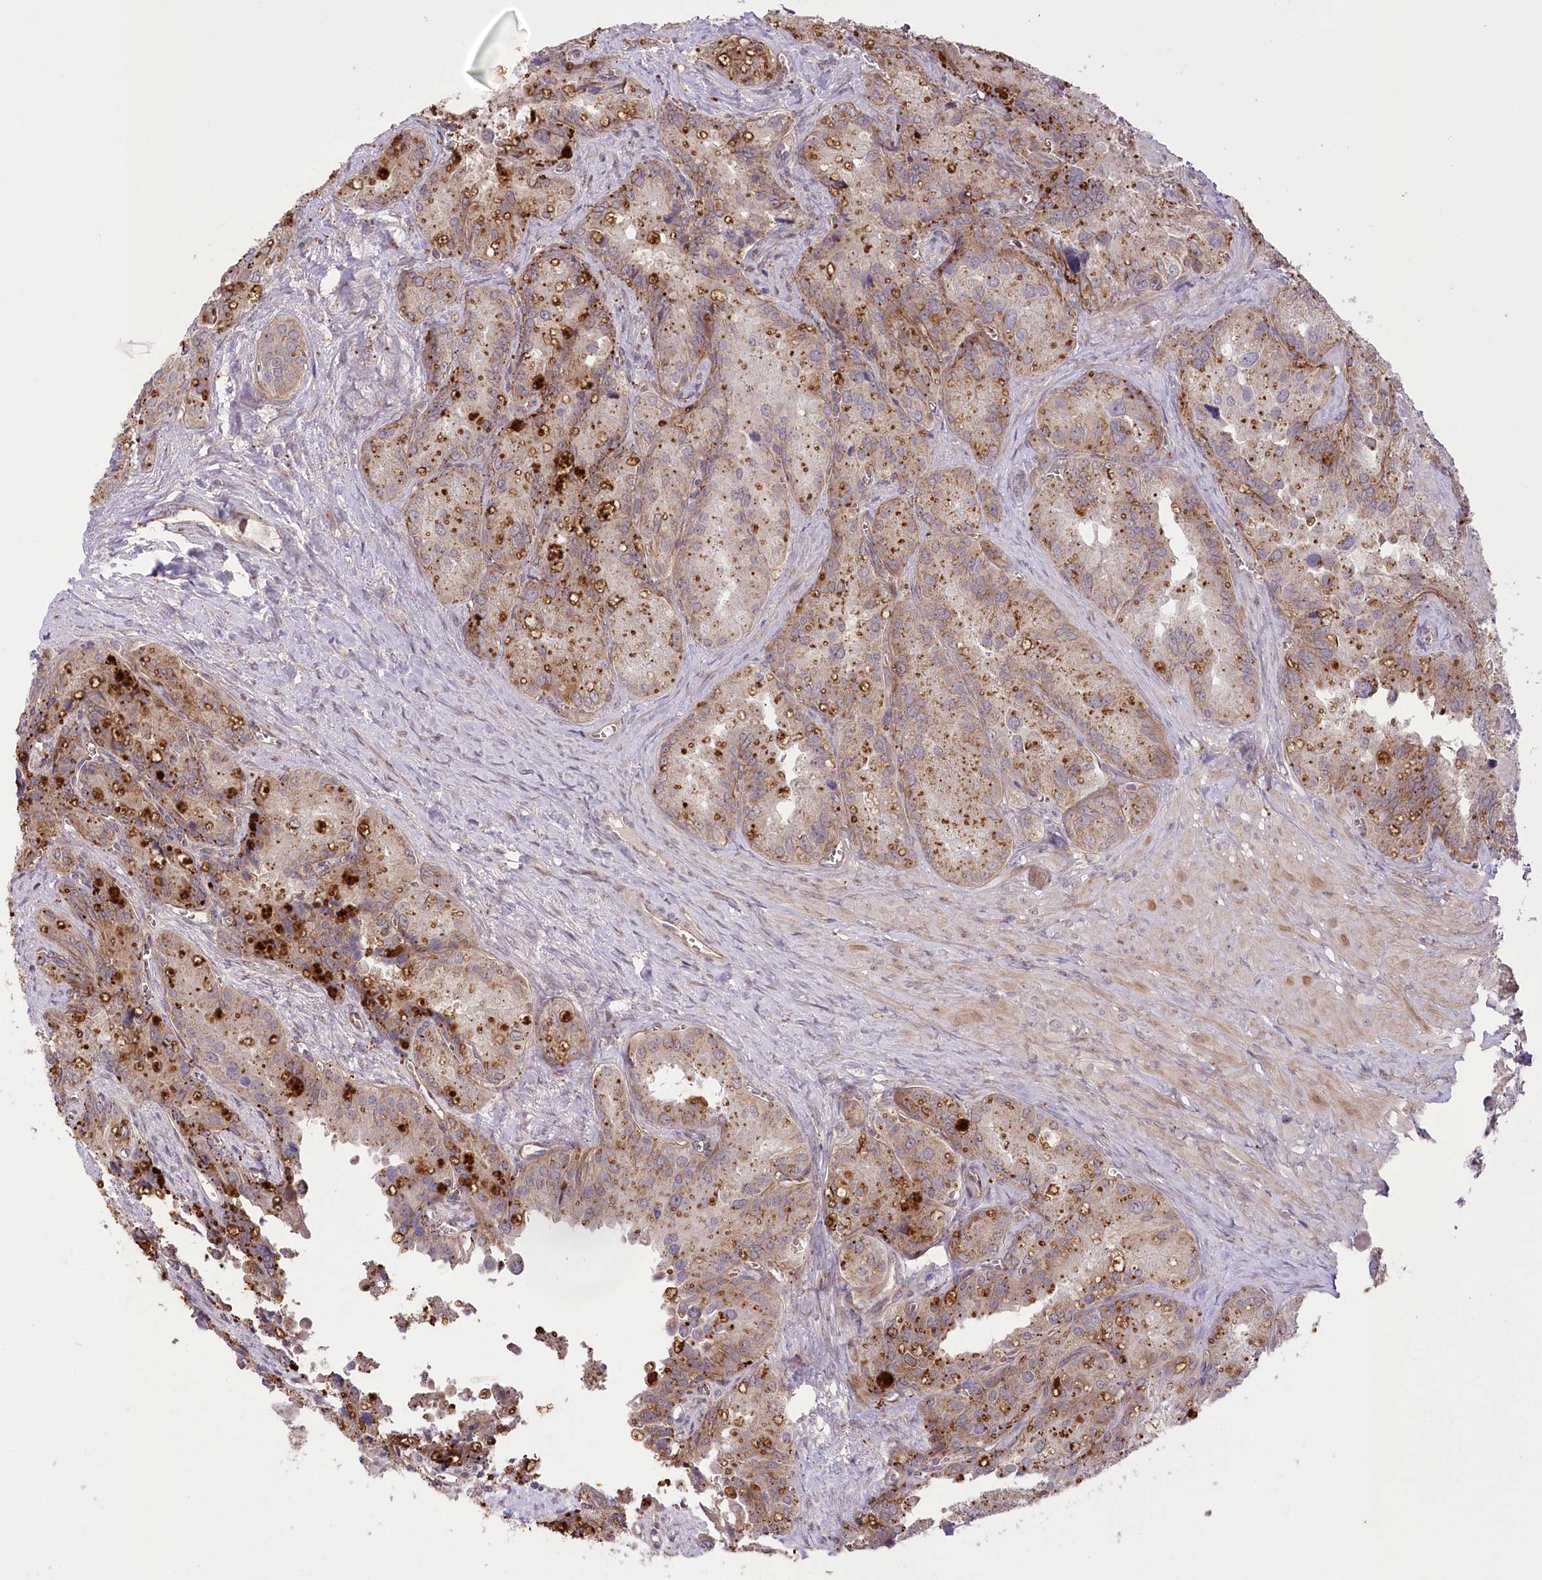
{"staining": {"intensity": "weak", "quantity": ">75%", "location": "cytoplasmic/membranous"}, "tissue": "seminal vesicle", "cell_type": "Glandular cells", "image_type": "normal", "snomed": [{"axis": "morphology", "description": "Normal tissue, NOS"}, {"axis": "topography", "description": "Seminal veicle"}], "caption": "An immunohistochemistry (IHC) image of unremarkable tissue is shown. Protein staining in brown shows weak cytoplasmic/membranous positivity in seminal vesicle within glandular cells.", "gene": "TRUB1", "patient": {"sex": "male", "age": 62}}